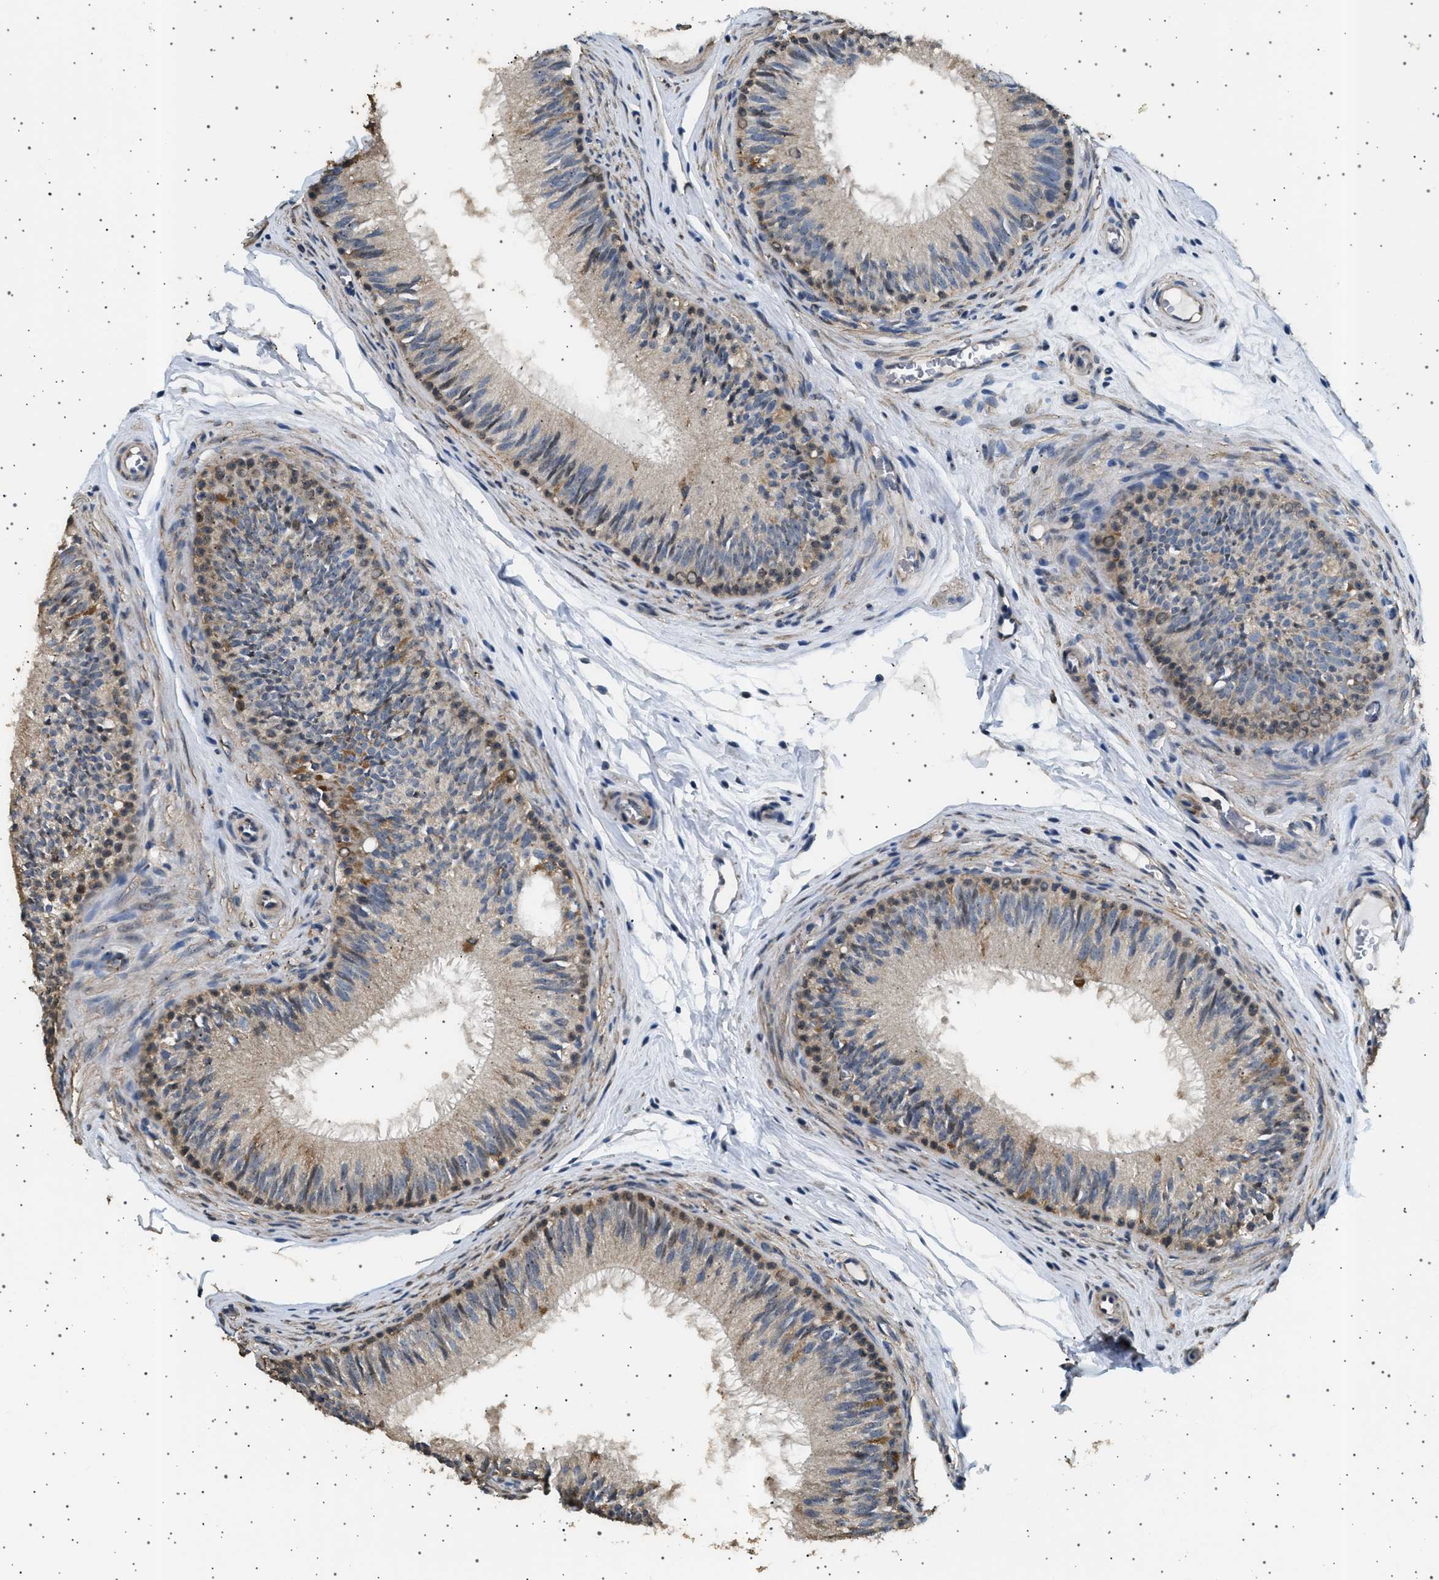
{"staining": {"intensity": "moderate", "quantity": "25%-75%", "location": "cytoplasmic/membranous"}, "tissue": "epididymis", "cell_type": "Glandular cells", "image_type": "normal", "snomed": [{"axis": "morphology", "description": "Normal tissue, NOS"}, {"axis": "topography", "description": "Testis"}, {"axis": "topography", "description": "Epididymis"}], "caption": "This image reveals IHC staining of benign epididymis, with medium moderate cytoplasmic/membranous expression in approximately 25%-75% of glandular cells.", "gene": "KCNA4", "patient": {"sex": "male", "age": 36}}